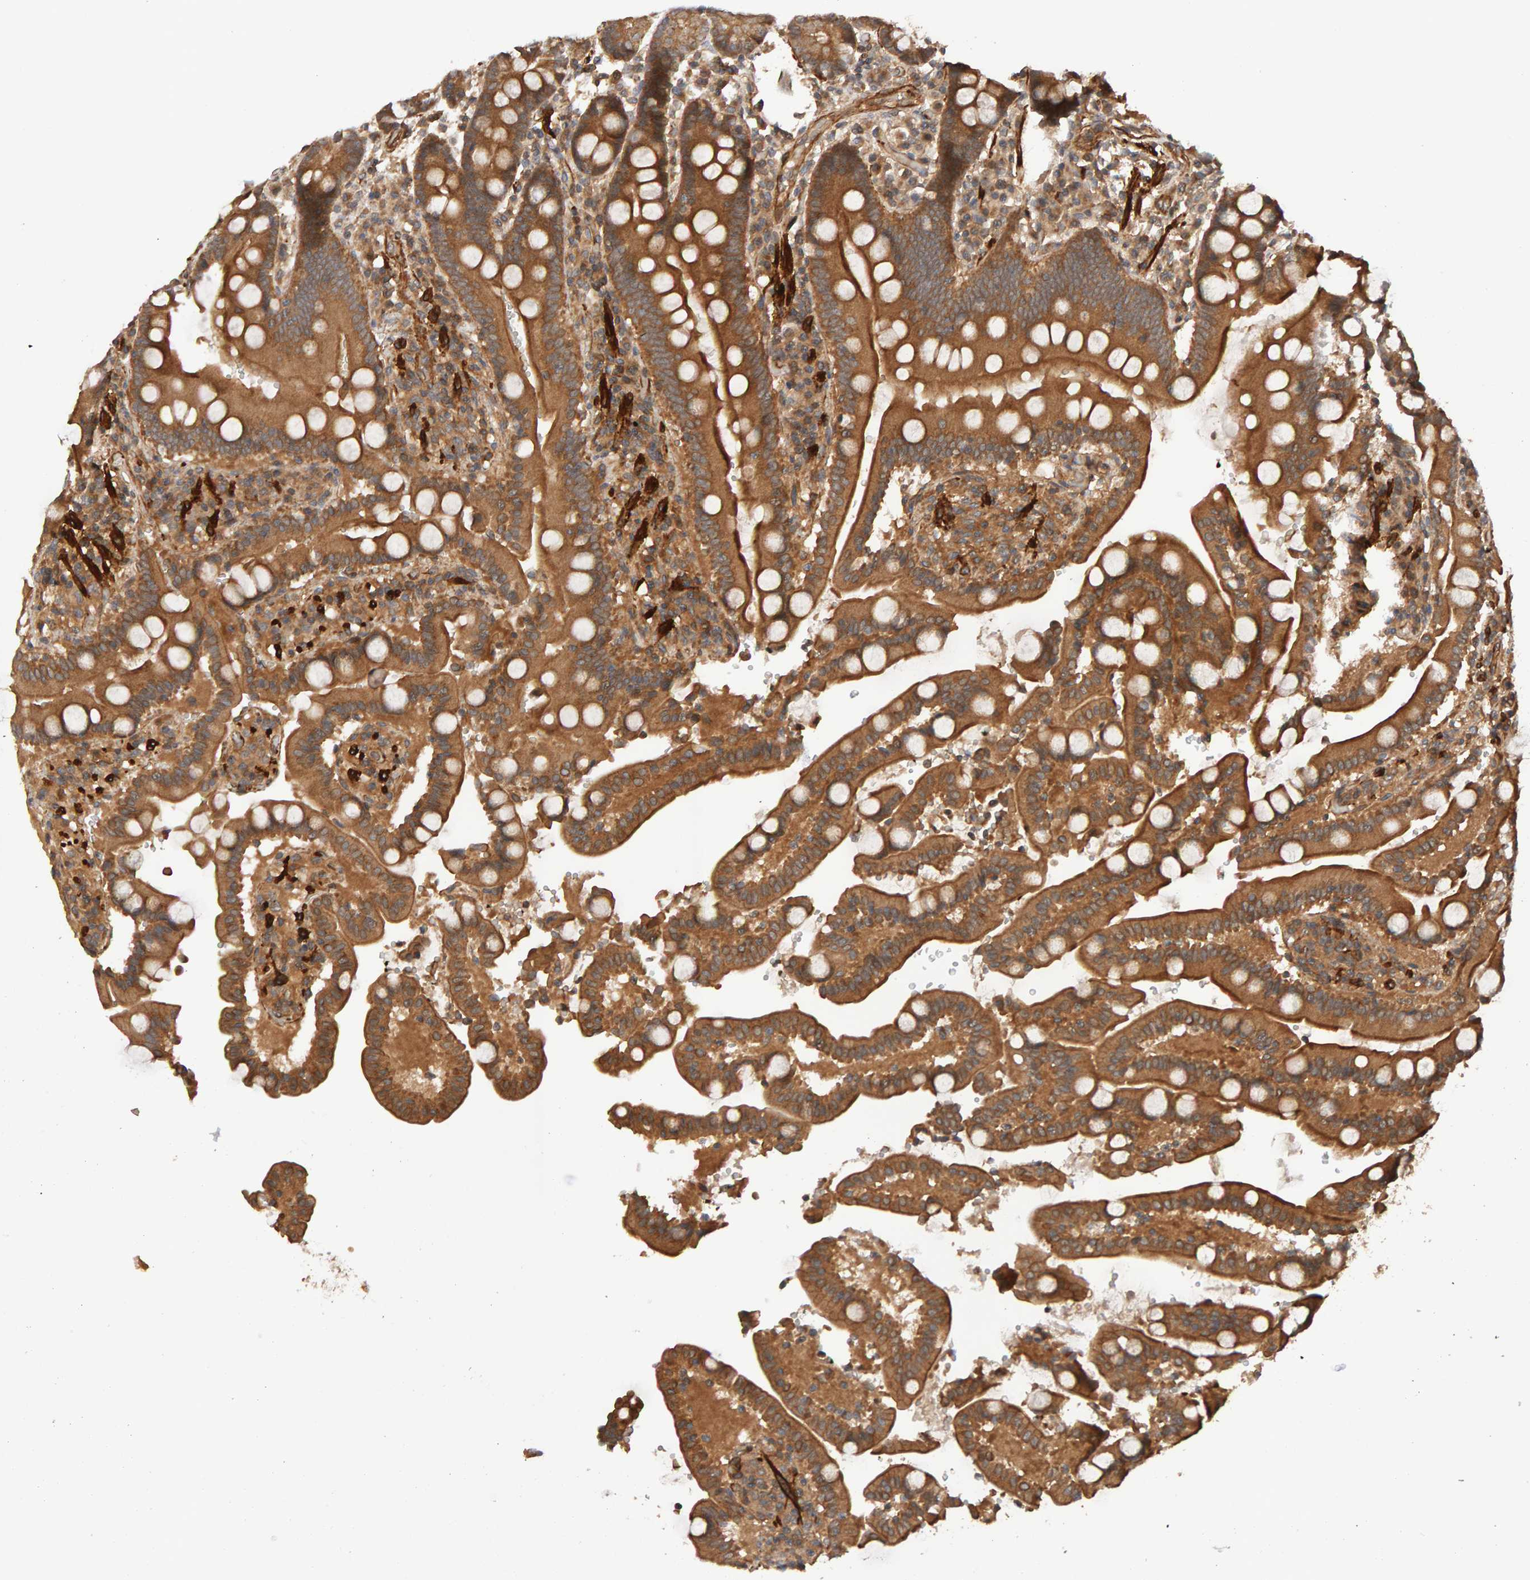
{"staining": {"intensity": "moderate", "quantity": ">75%", "location": "cytoplasmic/membranous"}, "tissue": "duodenum", "cell_type": "Glandular cells", "image_type": "normal", "snomed": [{"axis": "morphology", "description": "Normal tissue, NOS"}, {"axis": "topography", "description": "Small intestine, NOS"}], "caption": "Brown immunohistochemical staining in benign duodenum reveals moderate cytoplasmic/membranous staining in about >75% of glandular cells.", "gene": "SYNRG", "patient": {"sex": "female", "age": 71}}